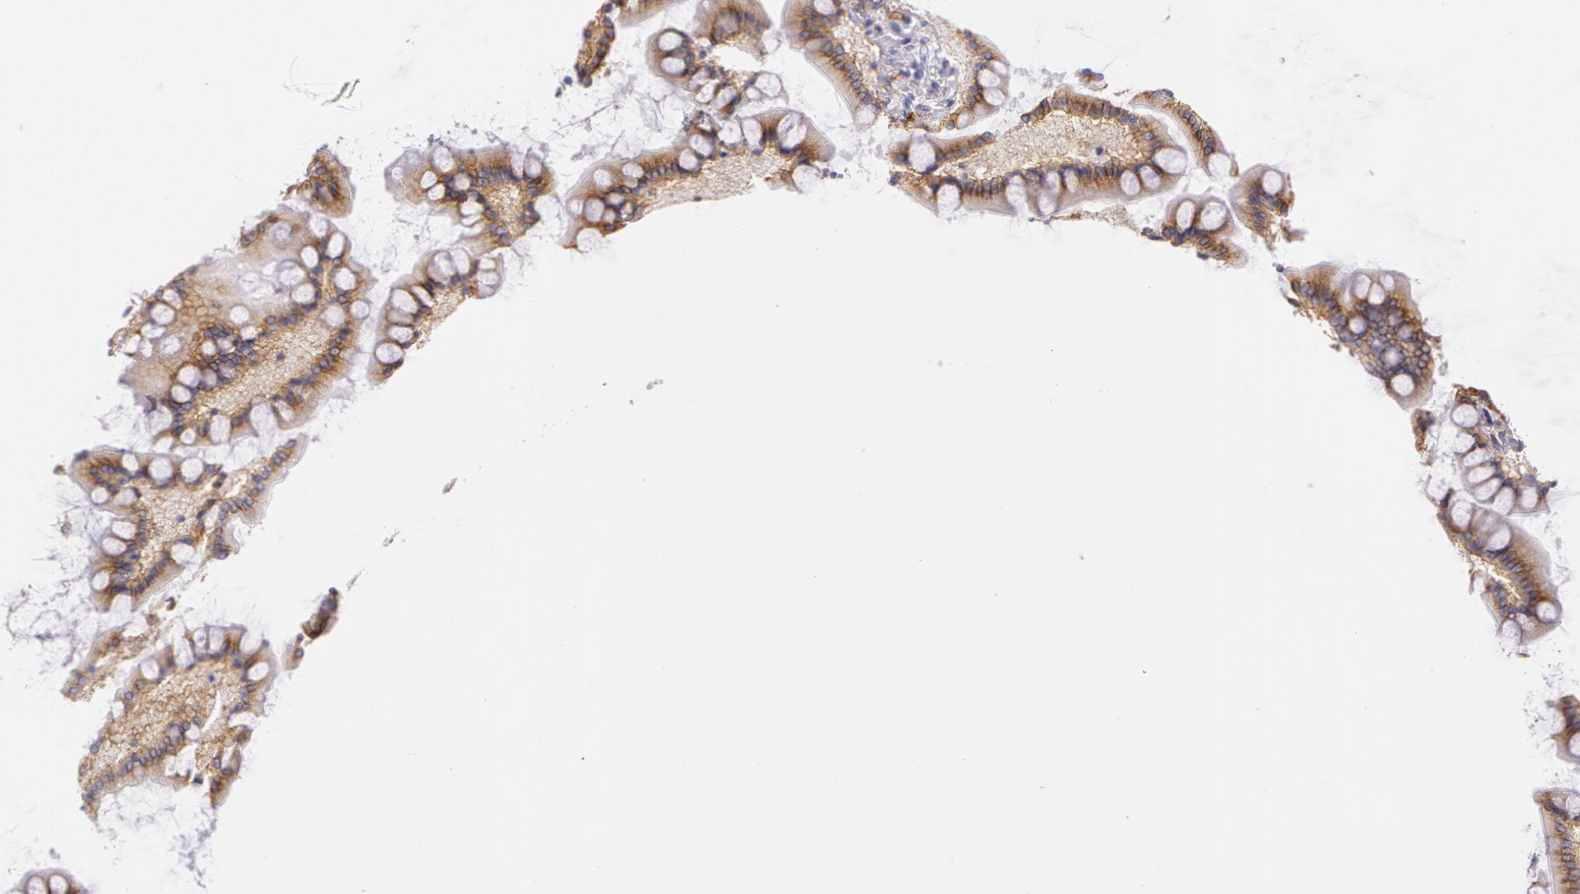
{"staining": {"intensity": "weak", "quantity": ">75%", "location": "cytoplasmic/membranous"}, "tissue": "gallbladder", "cell_type": "Glandular cells", "image_type": "normal", "snomed": [{"axis": "morphology", "description": "Normal tissue, NOS"}, {"axis": "morphology", "description": "Inflammation, NOS"}, {"axis": "topography", "description": "Gallbladder"}], "caption": "Weak cytoplasmic/membranous positivity is appreciated in approximately >75% of glandular cells in normal gallbladder. (Stains: DAB in brown, nuclei in blue, Microscopy: brightfield microscopy at high magnification).", "gene": "LY75", "patient": {"sex": "male", "age": 66}}